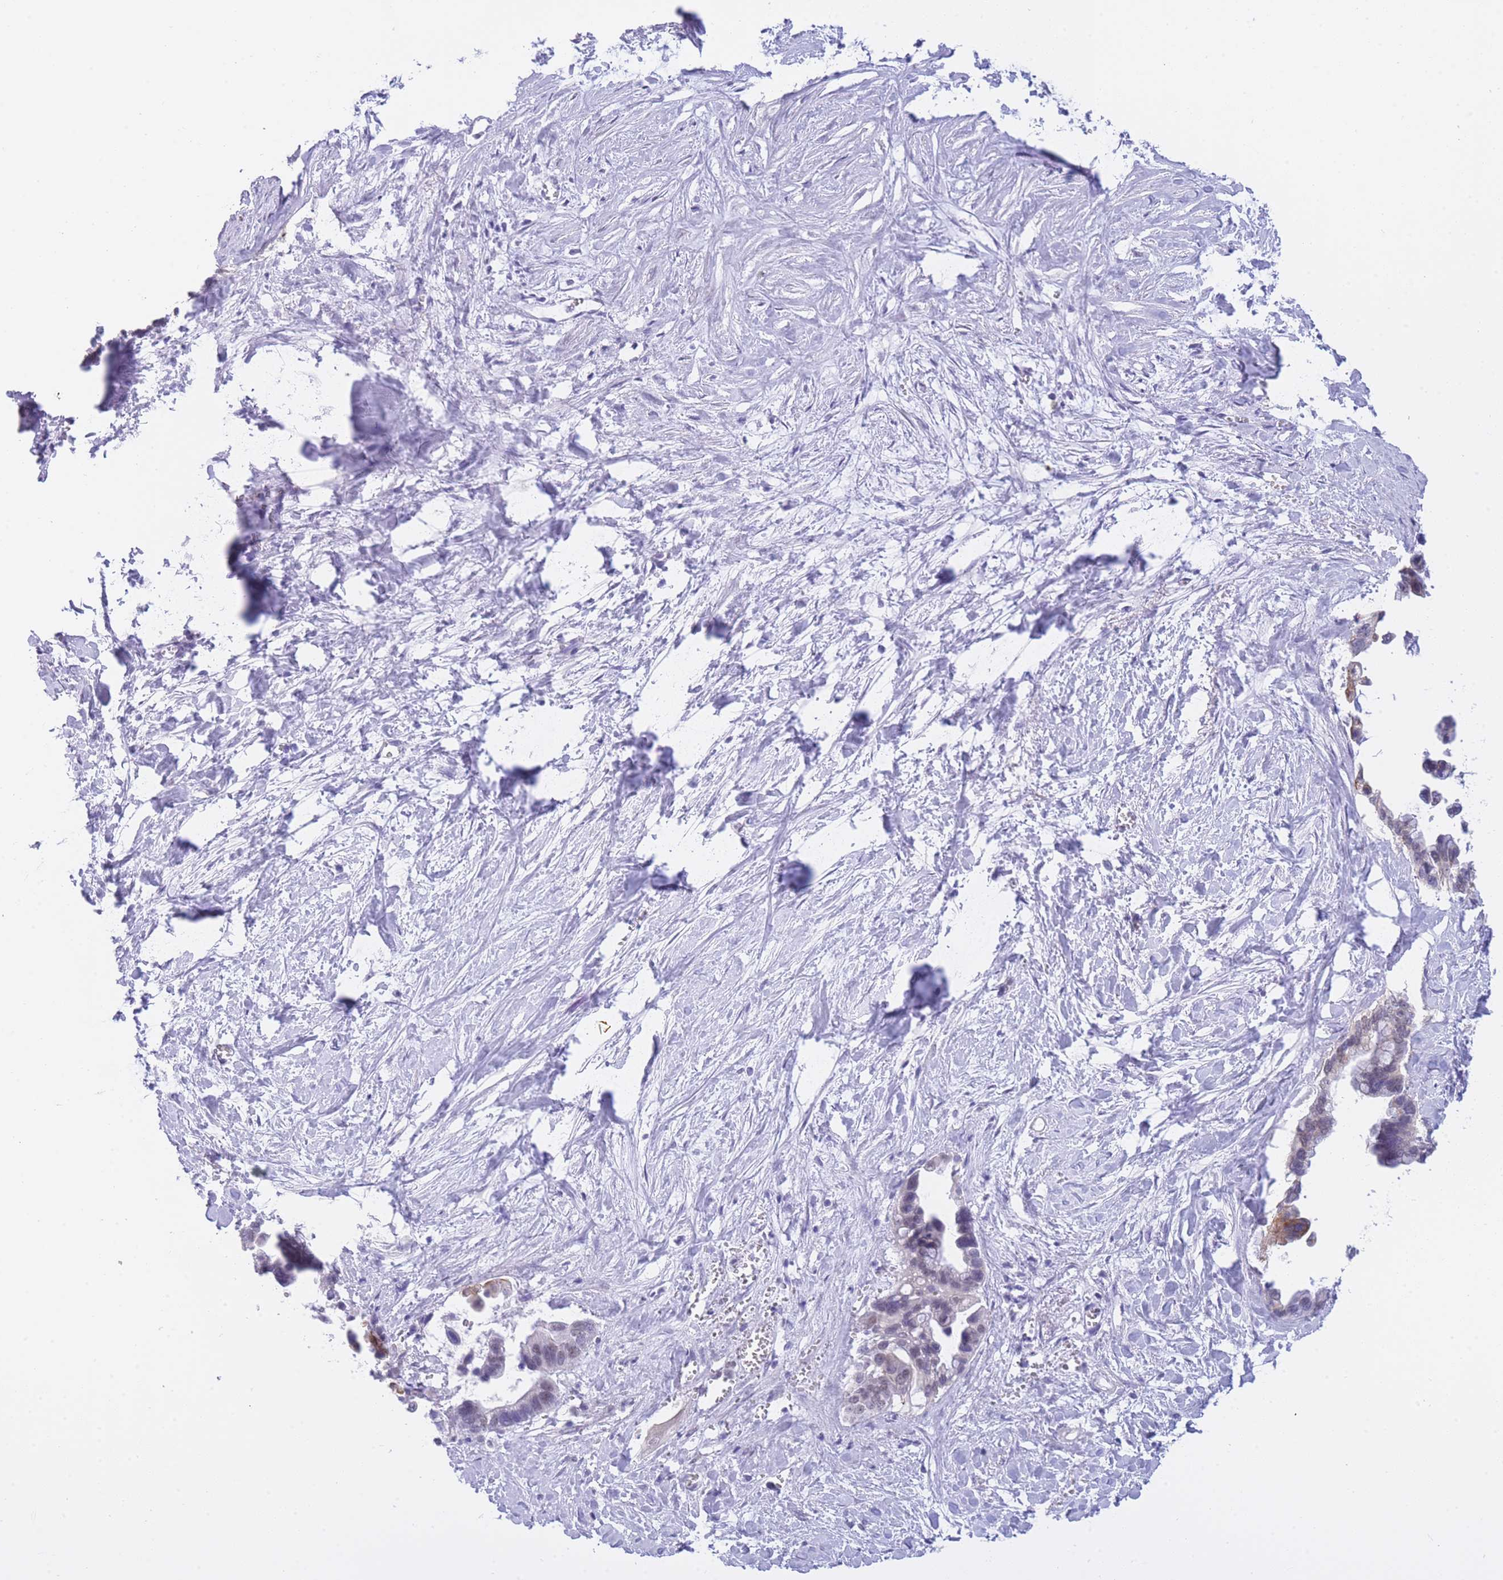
{"staining": {"intensity": "weak", "quantity": "25%-75%", "location": "nuclear"}, "tissue": "pancreatic cancer", "cell_type": "Tumor cells", "image_type": "cancer", "snomed": [{"axis": "morphology", "description": "Adenocarcinoma, NOS"}, {"axis": "topography", "description": "Pancreas"}], "caption": "Protein staining of pancreatic adenocarcinoma tissue demonstrates weak nuclear staining in about 25%-75% of tumor cells.", "gene": "FRAT2", "patient": {"sex": "male", "age": 61}}